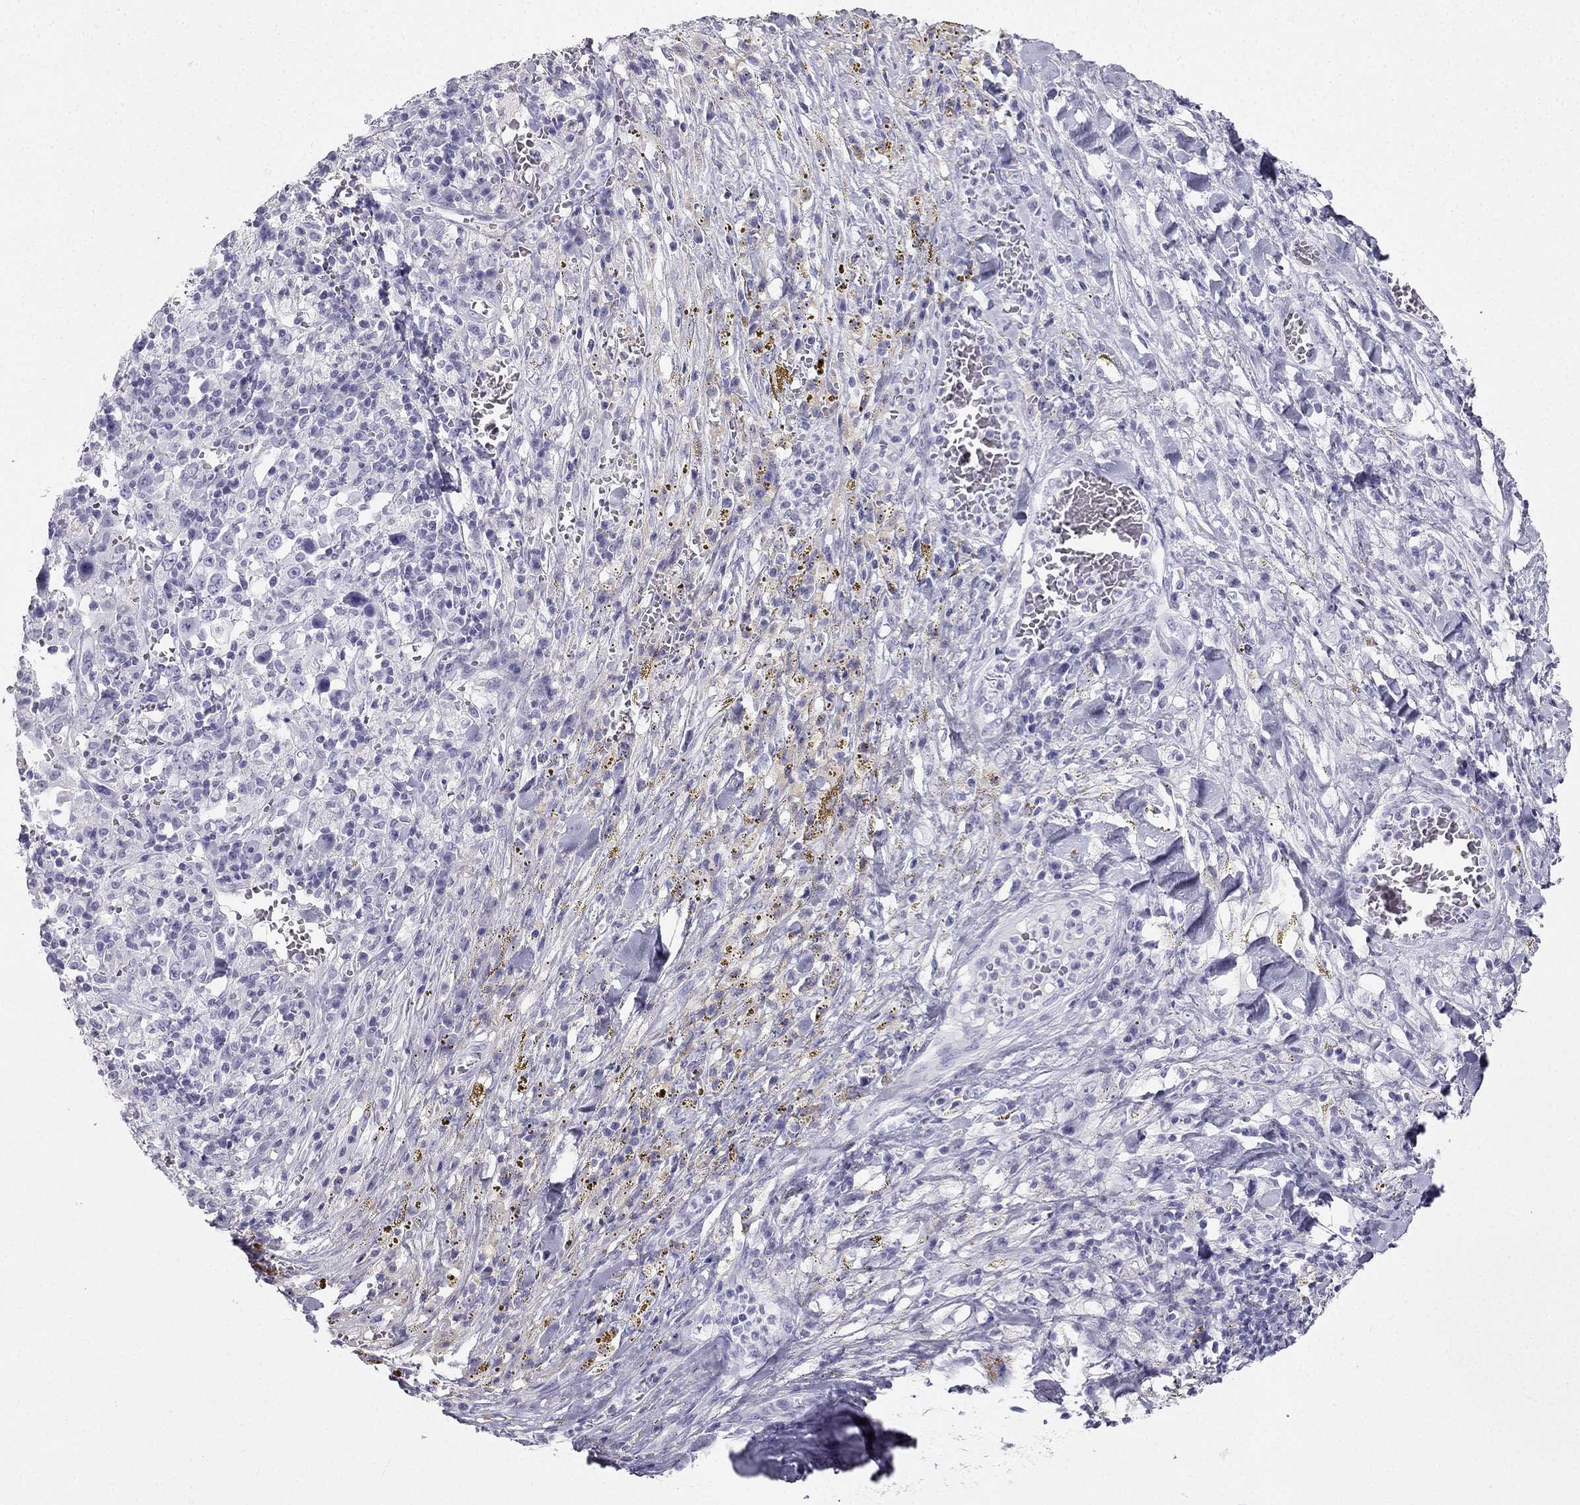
{"staining": {"intensity": "negative", "quantity": "none", "location": "none"}, "tissue": "melanoma", "cell_type": "Tumor cells", "image_type": "cancer", "snomed": [{"axis": "morphology", "description": "Malignant melanoma, NOS"}, {"axis": "topography", "description": "Skin"}], "caption": "Melanoma was stained to show a protein in brown. There is no significant positivity in tumor cells.", "gene": "TFF3", "patient": {"sex": "female", "age": 91}}